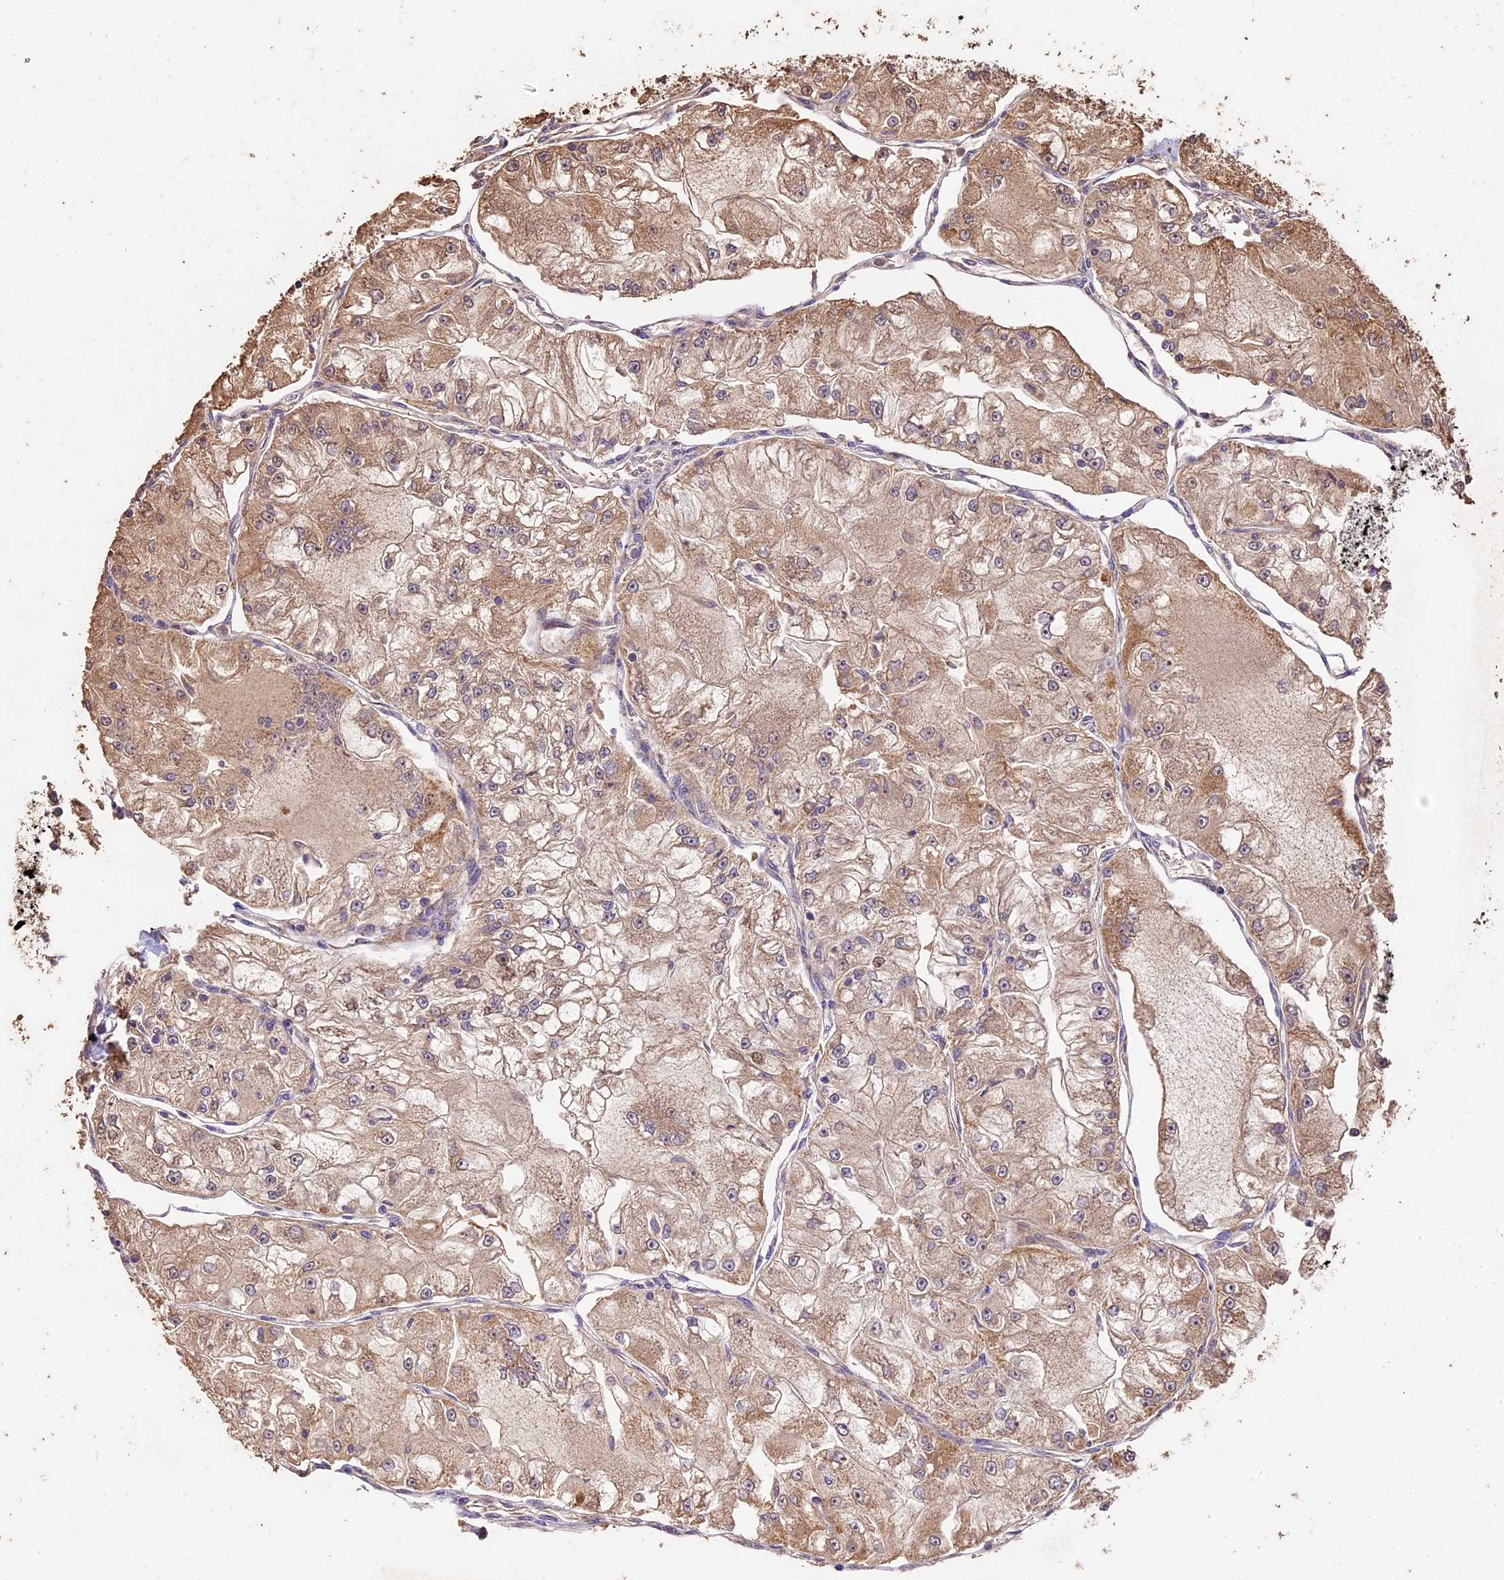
{"staining": {"intensity": "moderate", "quantity": ">75%", "location": "cytoplasmic/membranous"}, "tissue": "renal cancer", "cell_type": "Tumor cells", "image_type": "cancer", "snomed": [{"axis": "morphology", "description": "Adenocarcinoma, NOS"}, {"axis": "topography", "description": "Kidney"}], "caption": "The histopathology image exhibits immunohistochemical staining of adenocarcinoma (renal). There is moderate cytoplasmic/membranous expression is identified in approximately >75% of tumor cells. The staining was performed using DAB (3,3'-diaminobenzidine) to visualize the protein expression in brown, while the nuclei were stained in blue with hematoxylin (Magnification: 20x).", "gene": "CRLF1", "patient": {"sex": "female", "age": 72}}